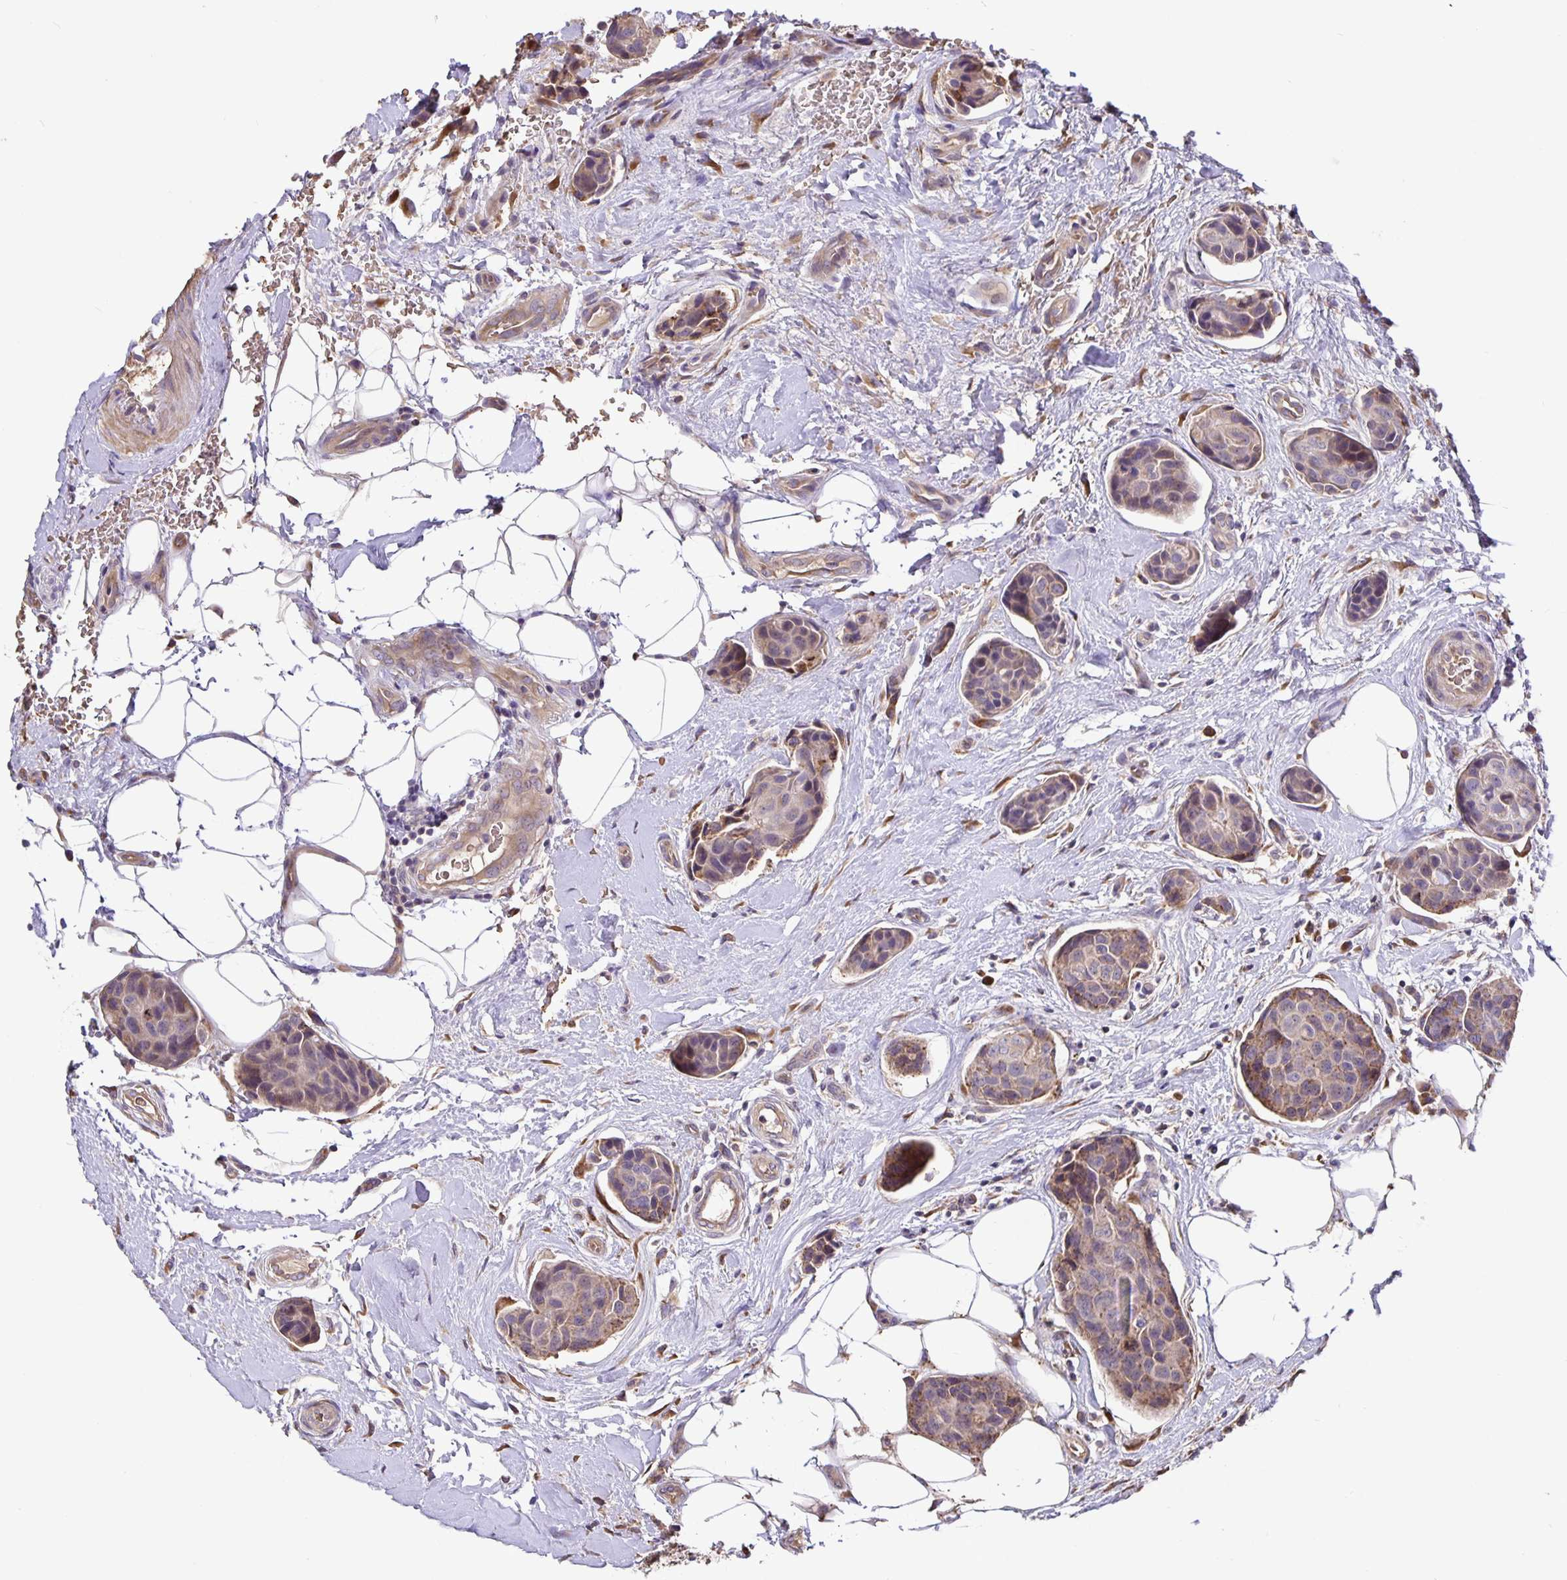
{"staining": {"intensity": "moderate", "quantity": ">75%", "location": "cytoplasmic/membranous"}, "tissue": "breast cancer", "cell_type": "Tumor cells", "image_type": "cancer", "snomed": [{"axis": "morphology", "description": "Duct carcinoma"}, {"axis": "topography", "description": "Breast"}, {"axis": "topography", "description": "Lymph node"}], "caption": "Infiltrating ductal carcinoma (breast) stained with DAB (3,3'-diaminobenzidine) immunohistochemistry (IHC) exhibits medium levels of moderate cytoplasmic/membranous expression in approximately >75% of tumor cells. (IHC, brightfield microscopy, high magnification).", "gene": "TMEM71", "patient": {"sex": "female", "age": 80}}